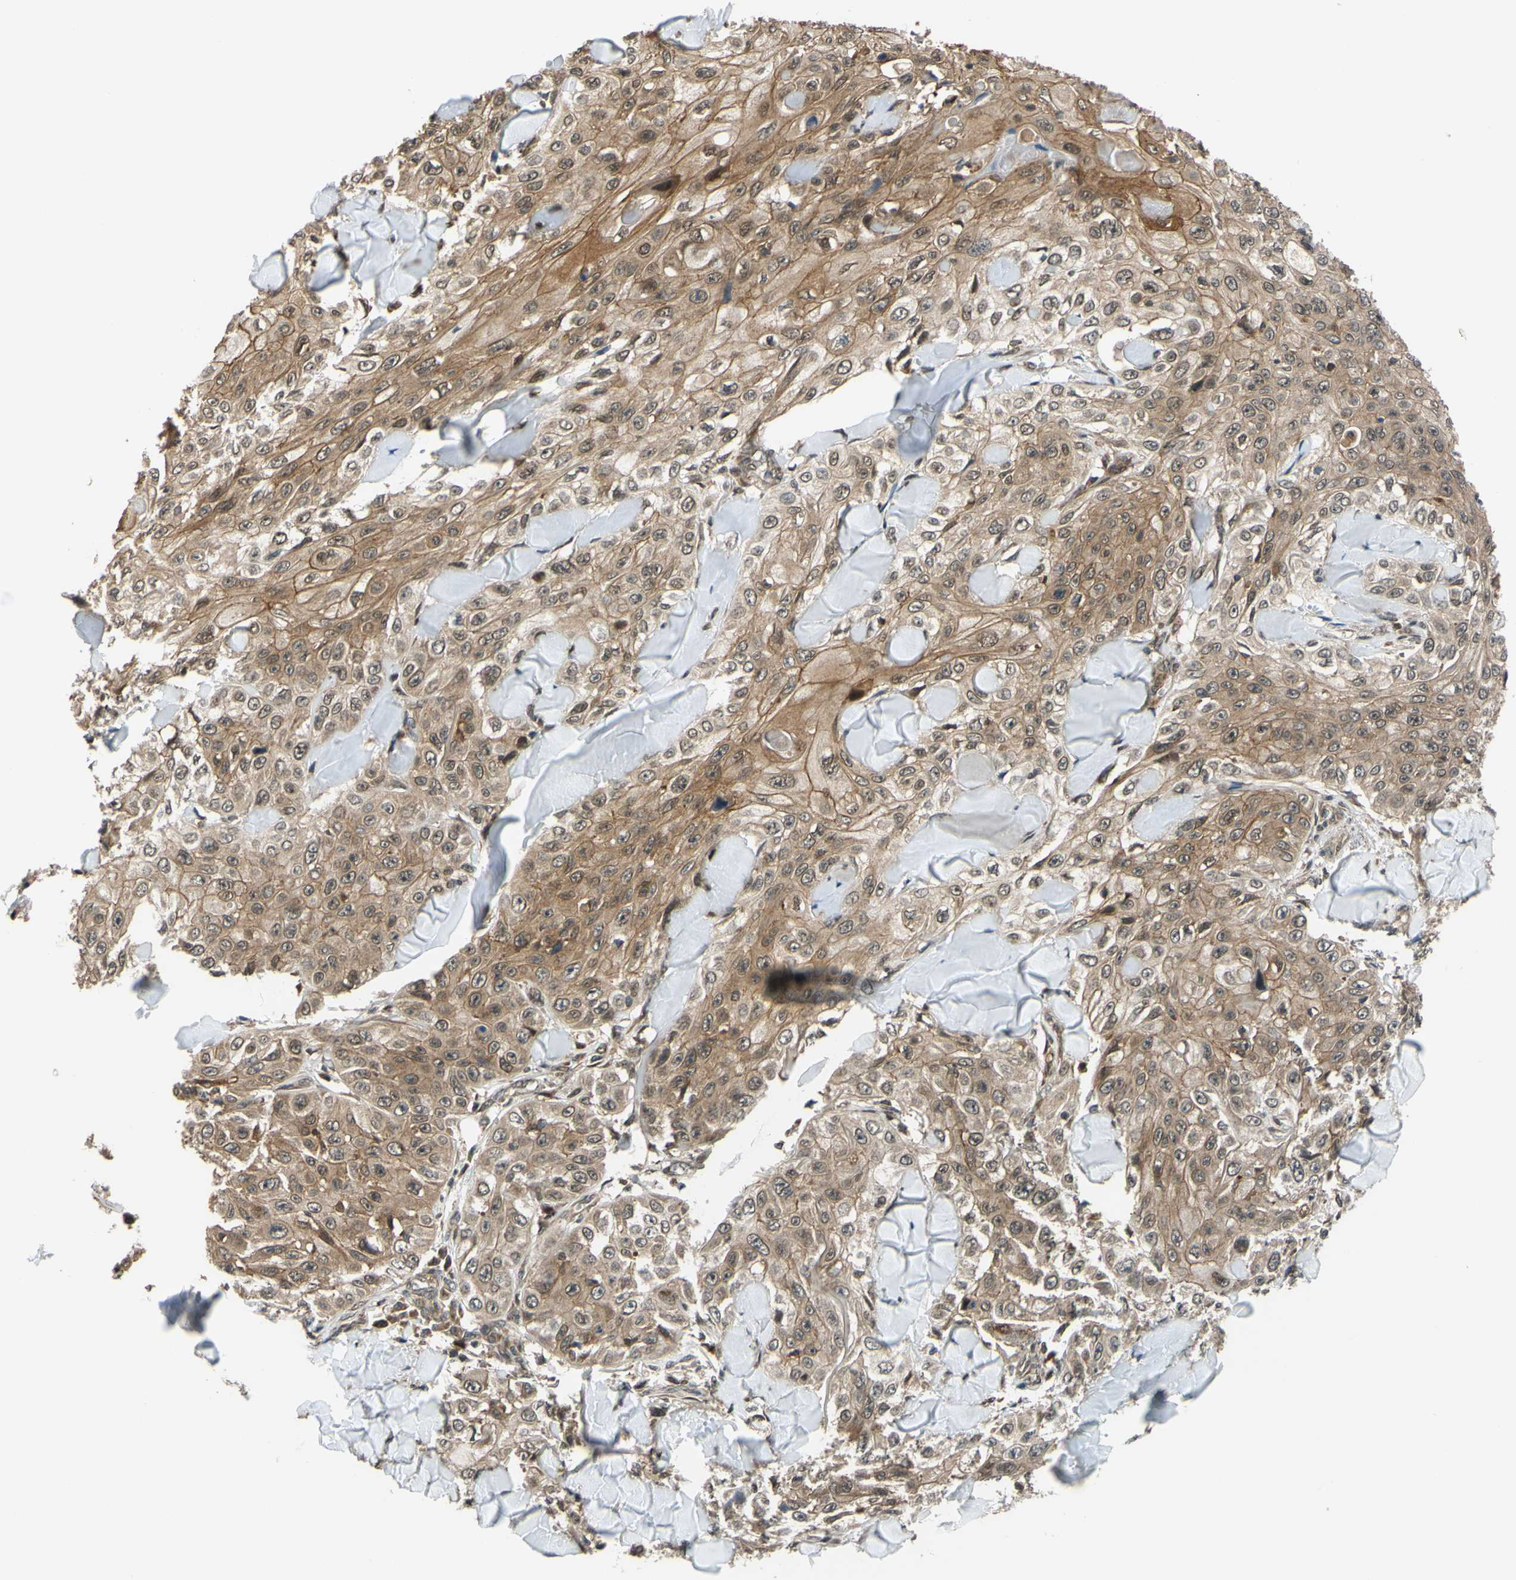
{"staining": {"intensity": "moderate", "quantity": ">75%", "location": "cytoplasmic/membranous"}, "tissue": "skin cancer", "cell_type": "Tumor cells", "image_type": "cancer", "snomed": [{"axis": "morphology", "description": "Squamous cell carcinoma, NOS"}, {"axis": "topography", "description": "Skin"}], "caption": "Tumor cells show moderate cytoplasmic/membranous expression in approximately >75% of cells in skin squamous cell carcinoma. (brown staining indicates protein expression, while blue staining denotes nuclei).", "gene": "ABCC8", "patient": {"sex": "male", "age": 86}}